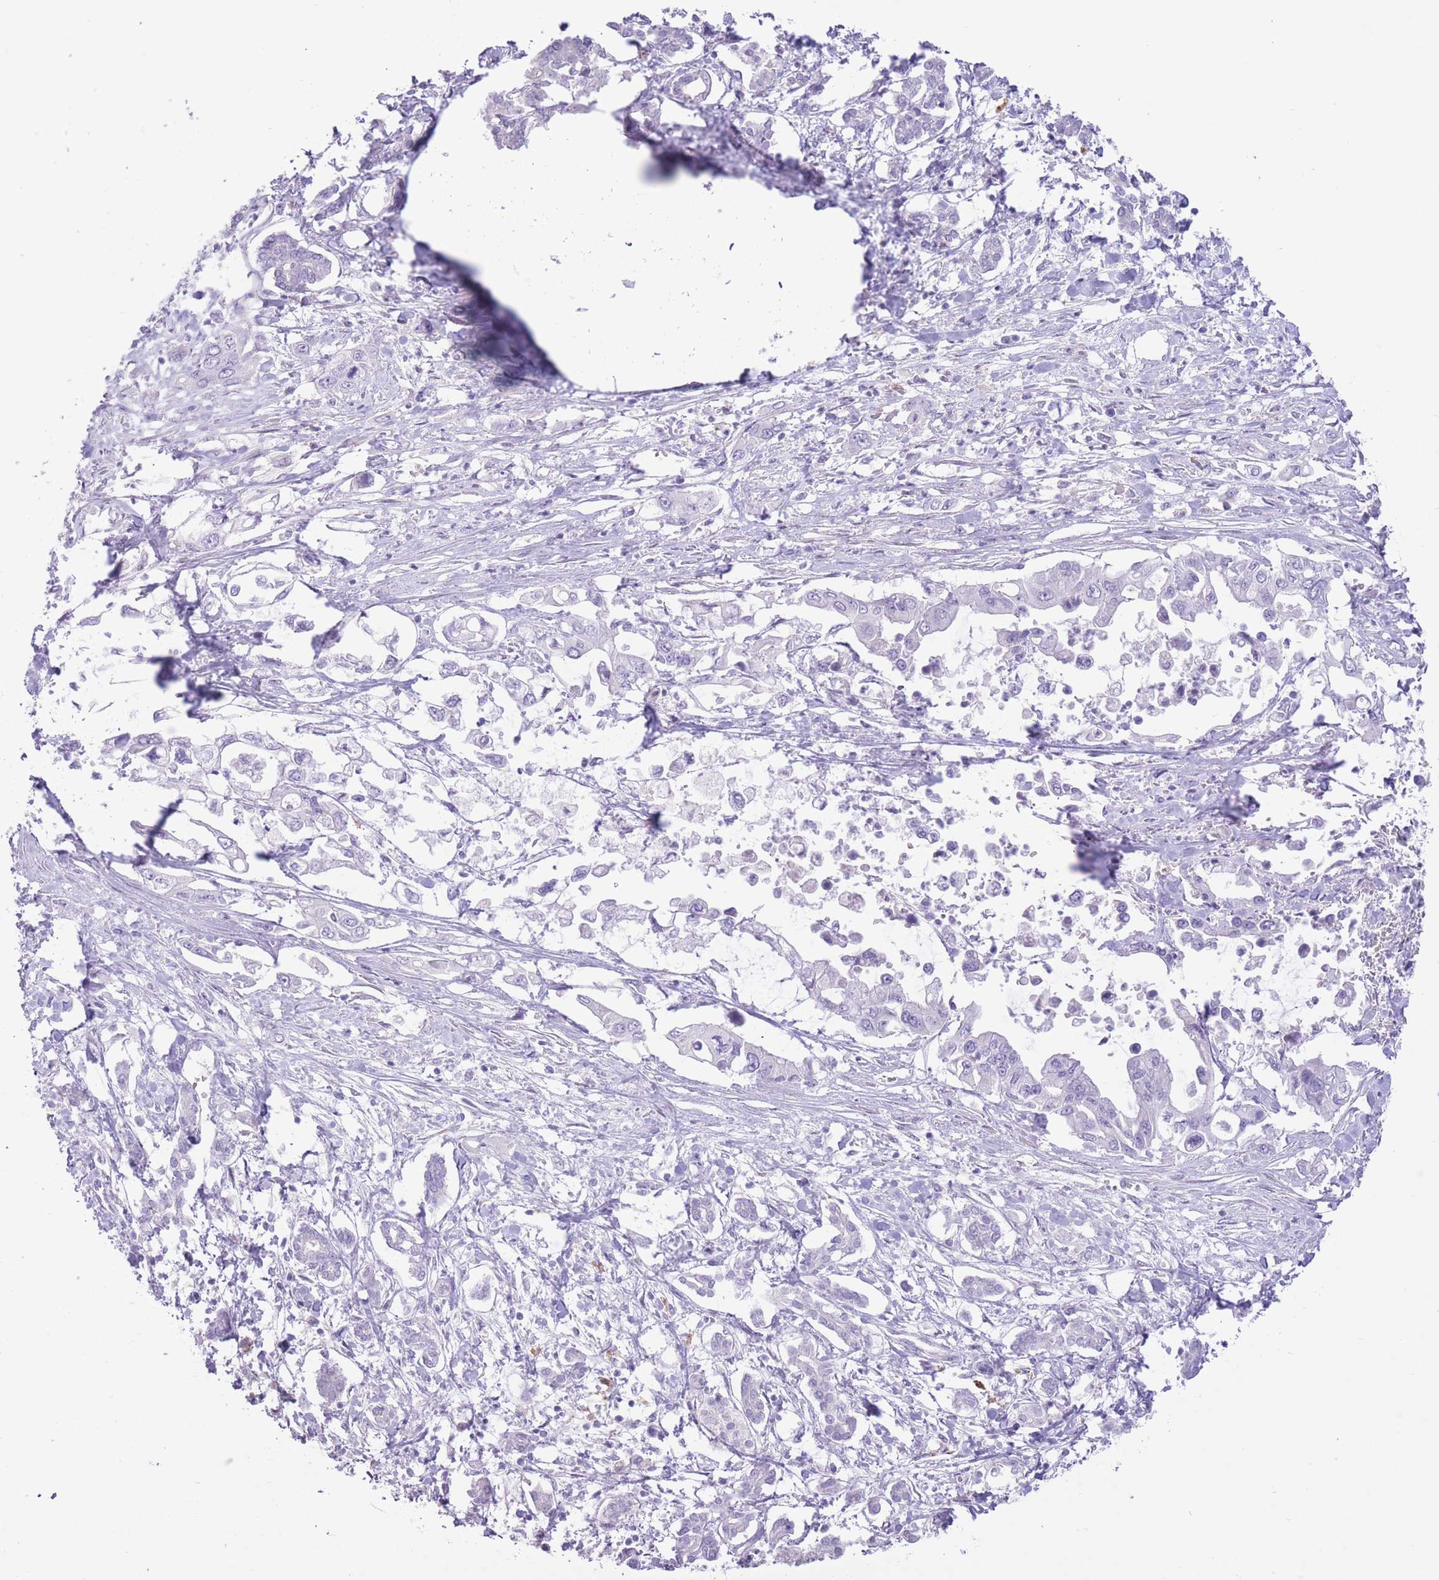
{"staining": {"intensity": "negative", "quantity": "none", "location": "none"}, "tissue": "pancreatic cancer", "cell_type": "Tumor cells", "image_type": "cancer", "snomed": [{"axis": "morphology", "description": "Adenocarcinoma, NOS"}, {"axis": "topography", "description": "Pancreas"}], "caption": "DAB (3,3'-diaminobenzidine) immunohistochemical staining of human pancreatic cancer (adenocarcinoma) shows no significant expression in tumor cells.", "gene": "WDR70", "patient": {"sex": "male", "age": 61}}